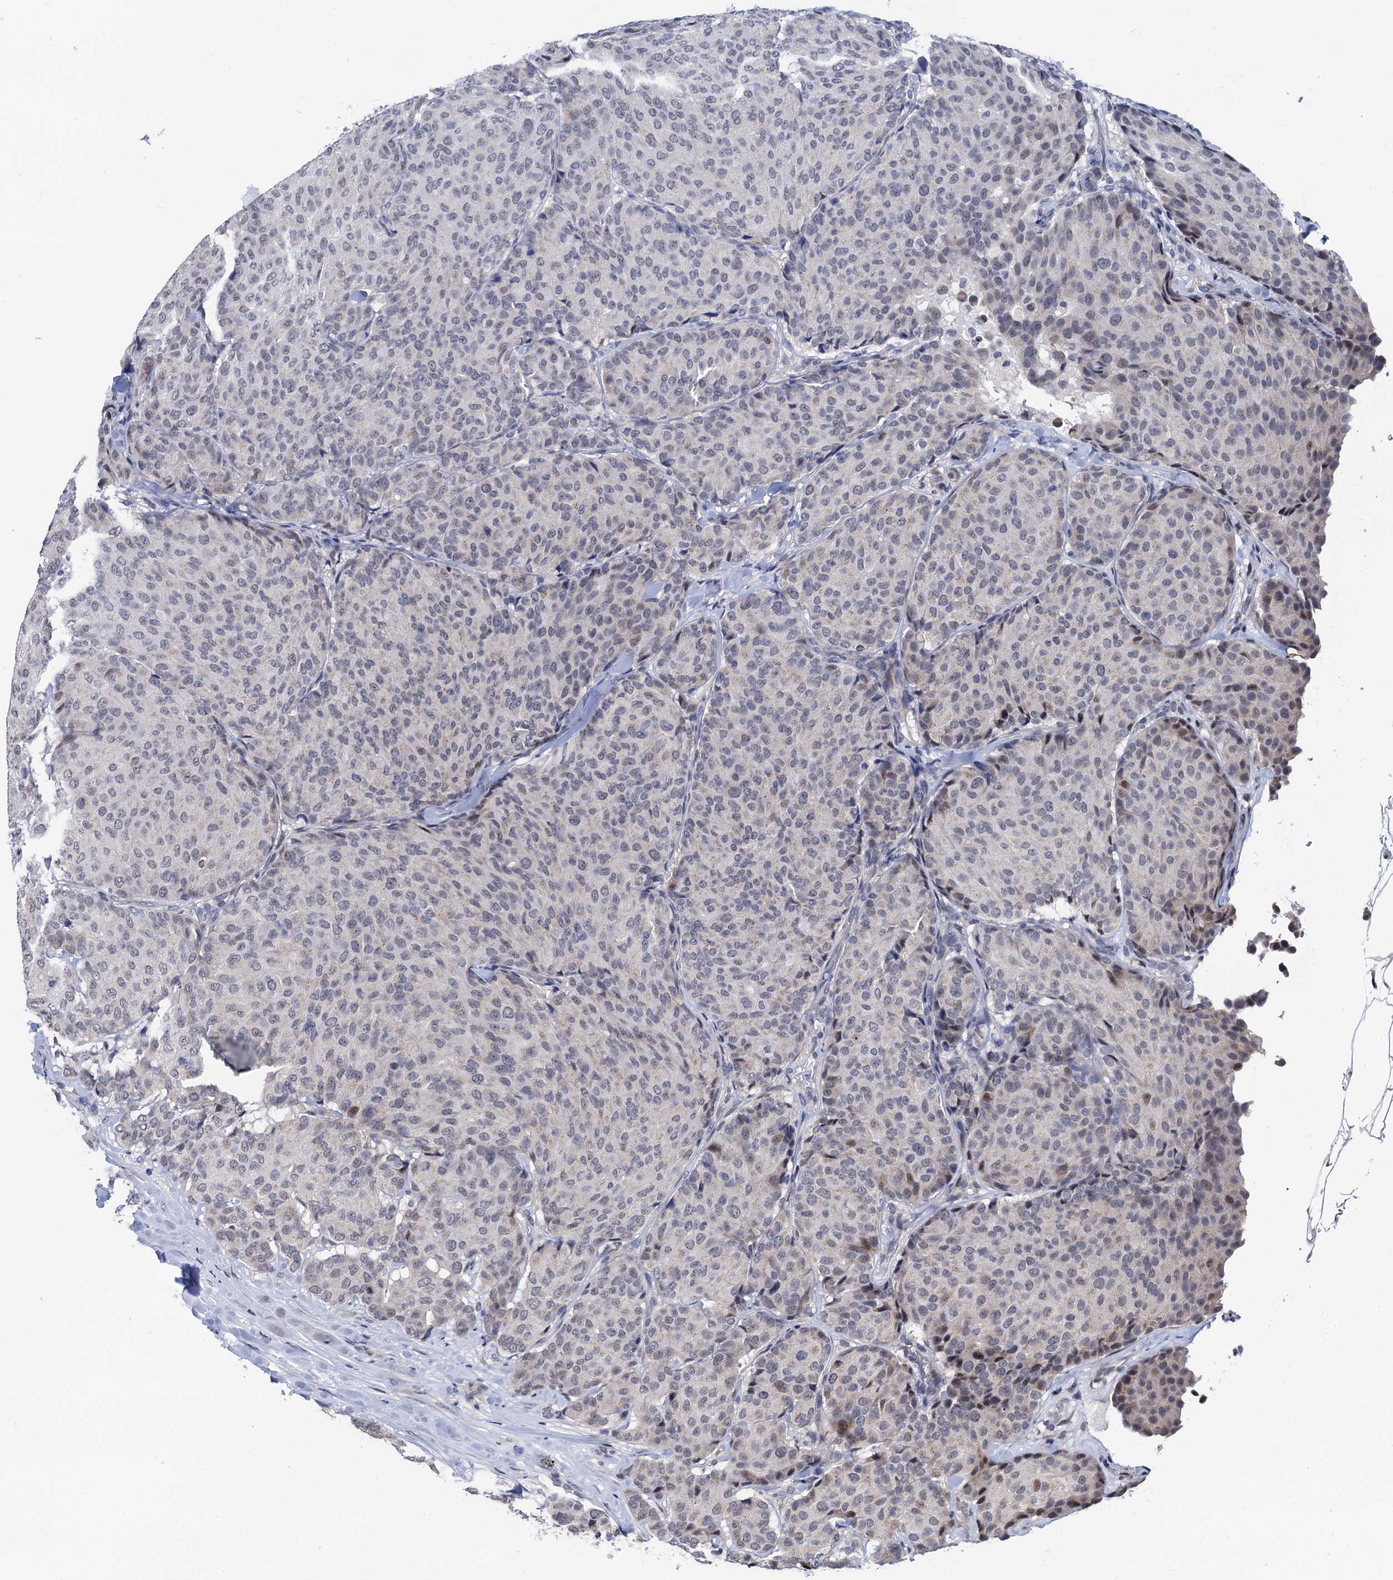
{"staining": {"intensity": "weak", "quantity": "25%-75%", "location": "nuclear"}, "tissue": "breast cancer", "cell_type": "Tumor cells", "image_type": "cancer", "snomed": [{"axis": "morphology", "description": "Duct carcinoma"}, {"axis": "topography", "description": "Breast"}], "caption": "DAB immunohistochemical staining of breast cancer displays weak nuclear protein staining in approximately 25%-75% of tumor cells.", "gene": "FAM222A", "patient": {"sex": "female", "age": 75}}